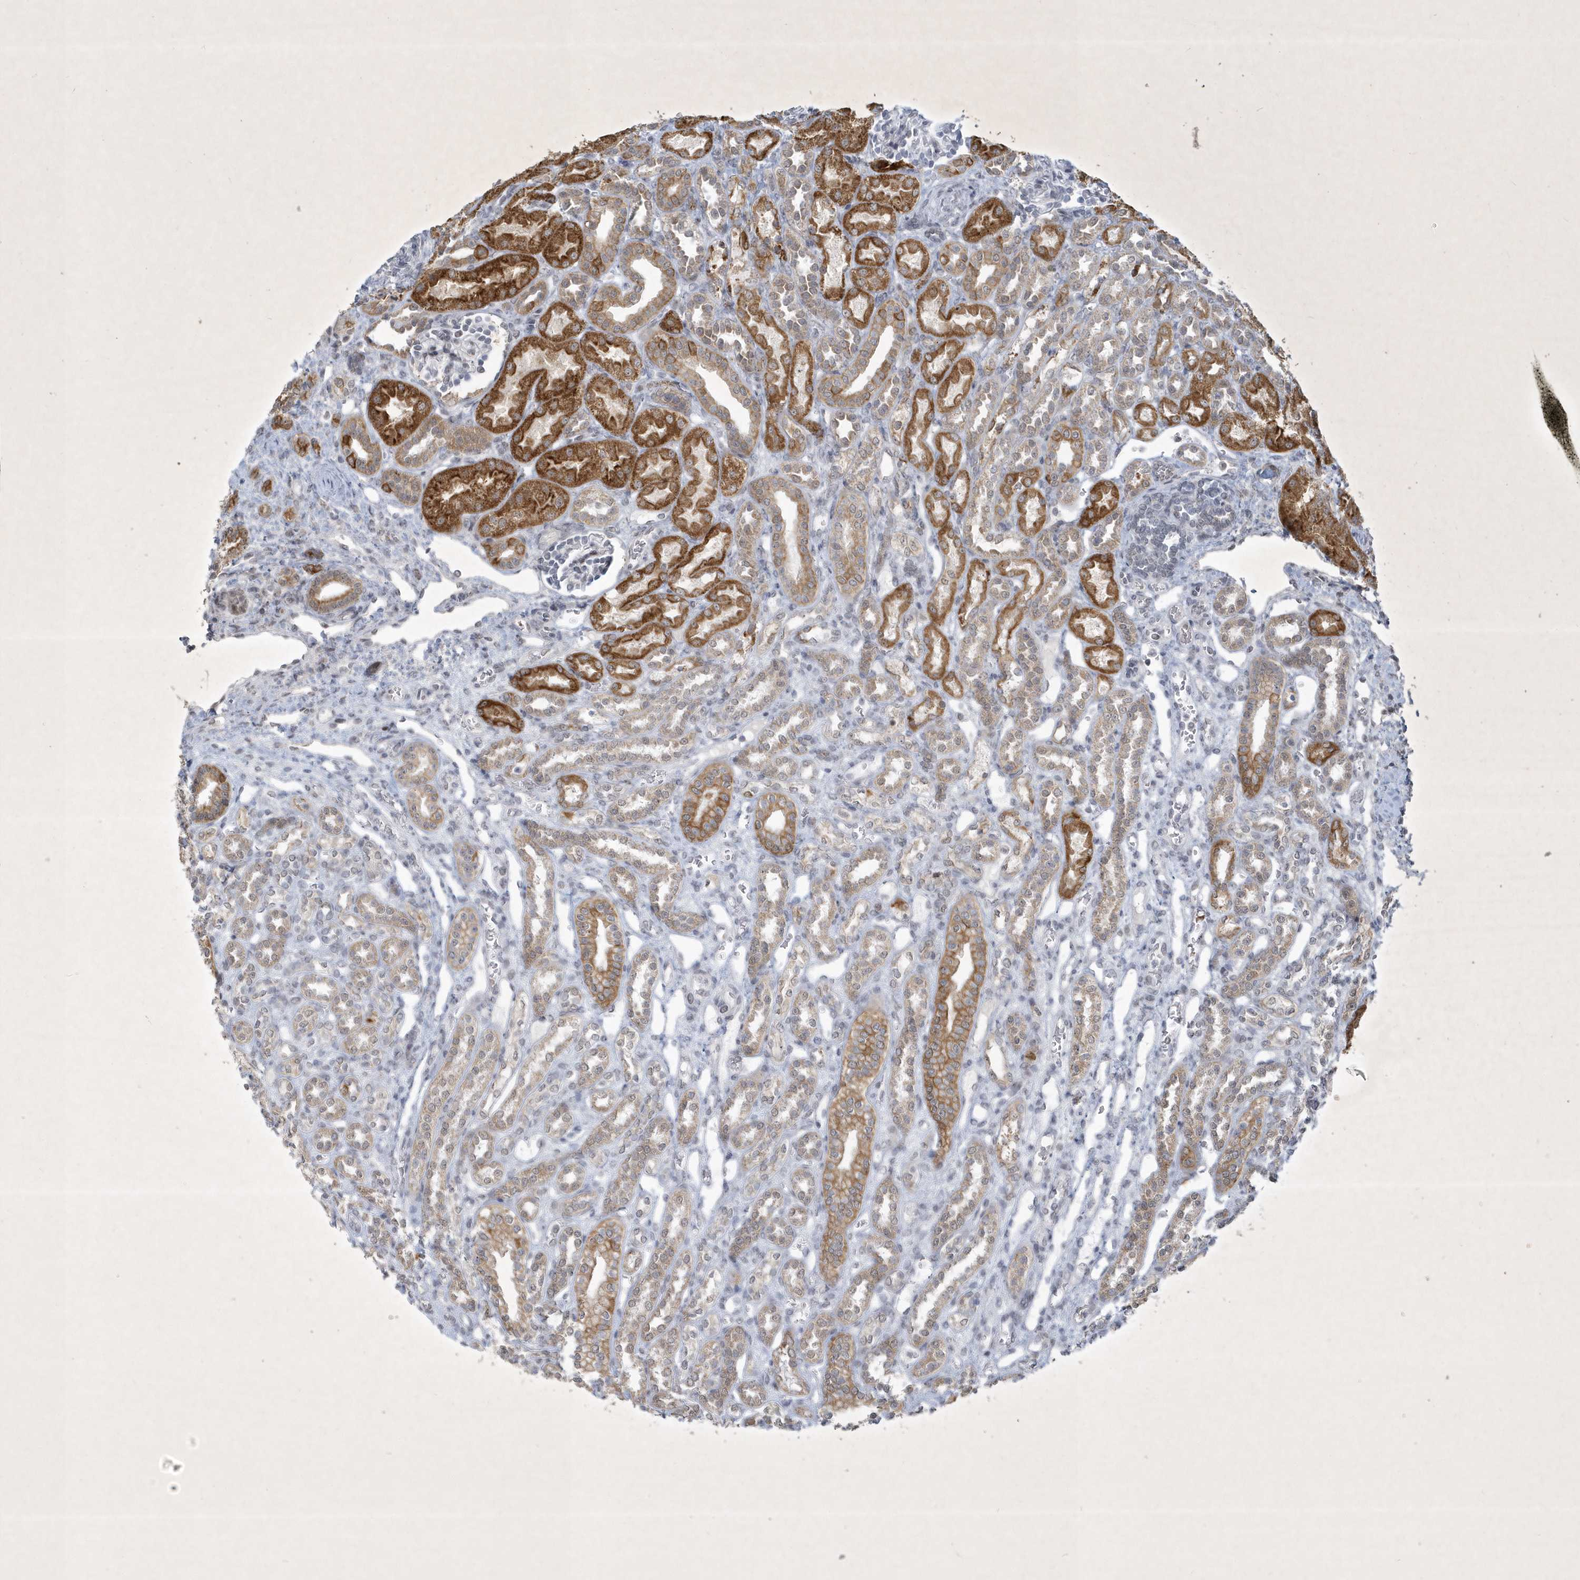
{"staining": {"intensity": "negative", "quantity": "none", "location": "none"}, "tissue": "kidney", "cell_type": "Cells in glomeruli", "image_type": "normal", "snomed": [{"axis": "morphology", "description": "Normal tissue, NOS"}, {"axis": "morphology", "description": "Neoplasm, malignant, NOS"}, {"axis": "topography", "description": "Kidney"}], "caption": "DAB immunohistochemical staining of benign human kidney shows no significant staining in cells in glomeruli.", "gene": "ZBTB9", "patient": {"sex": "female", "age": 1}}